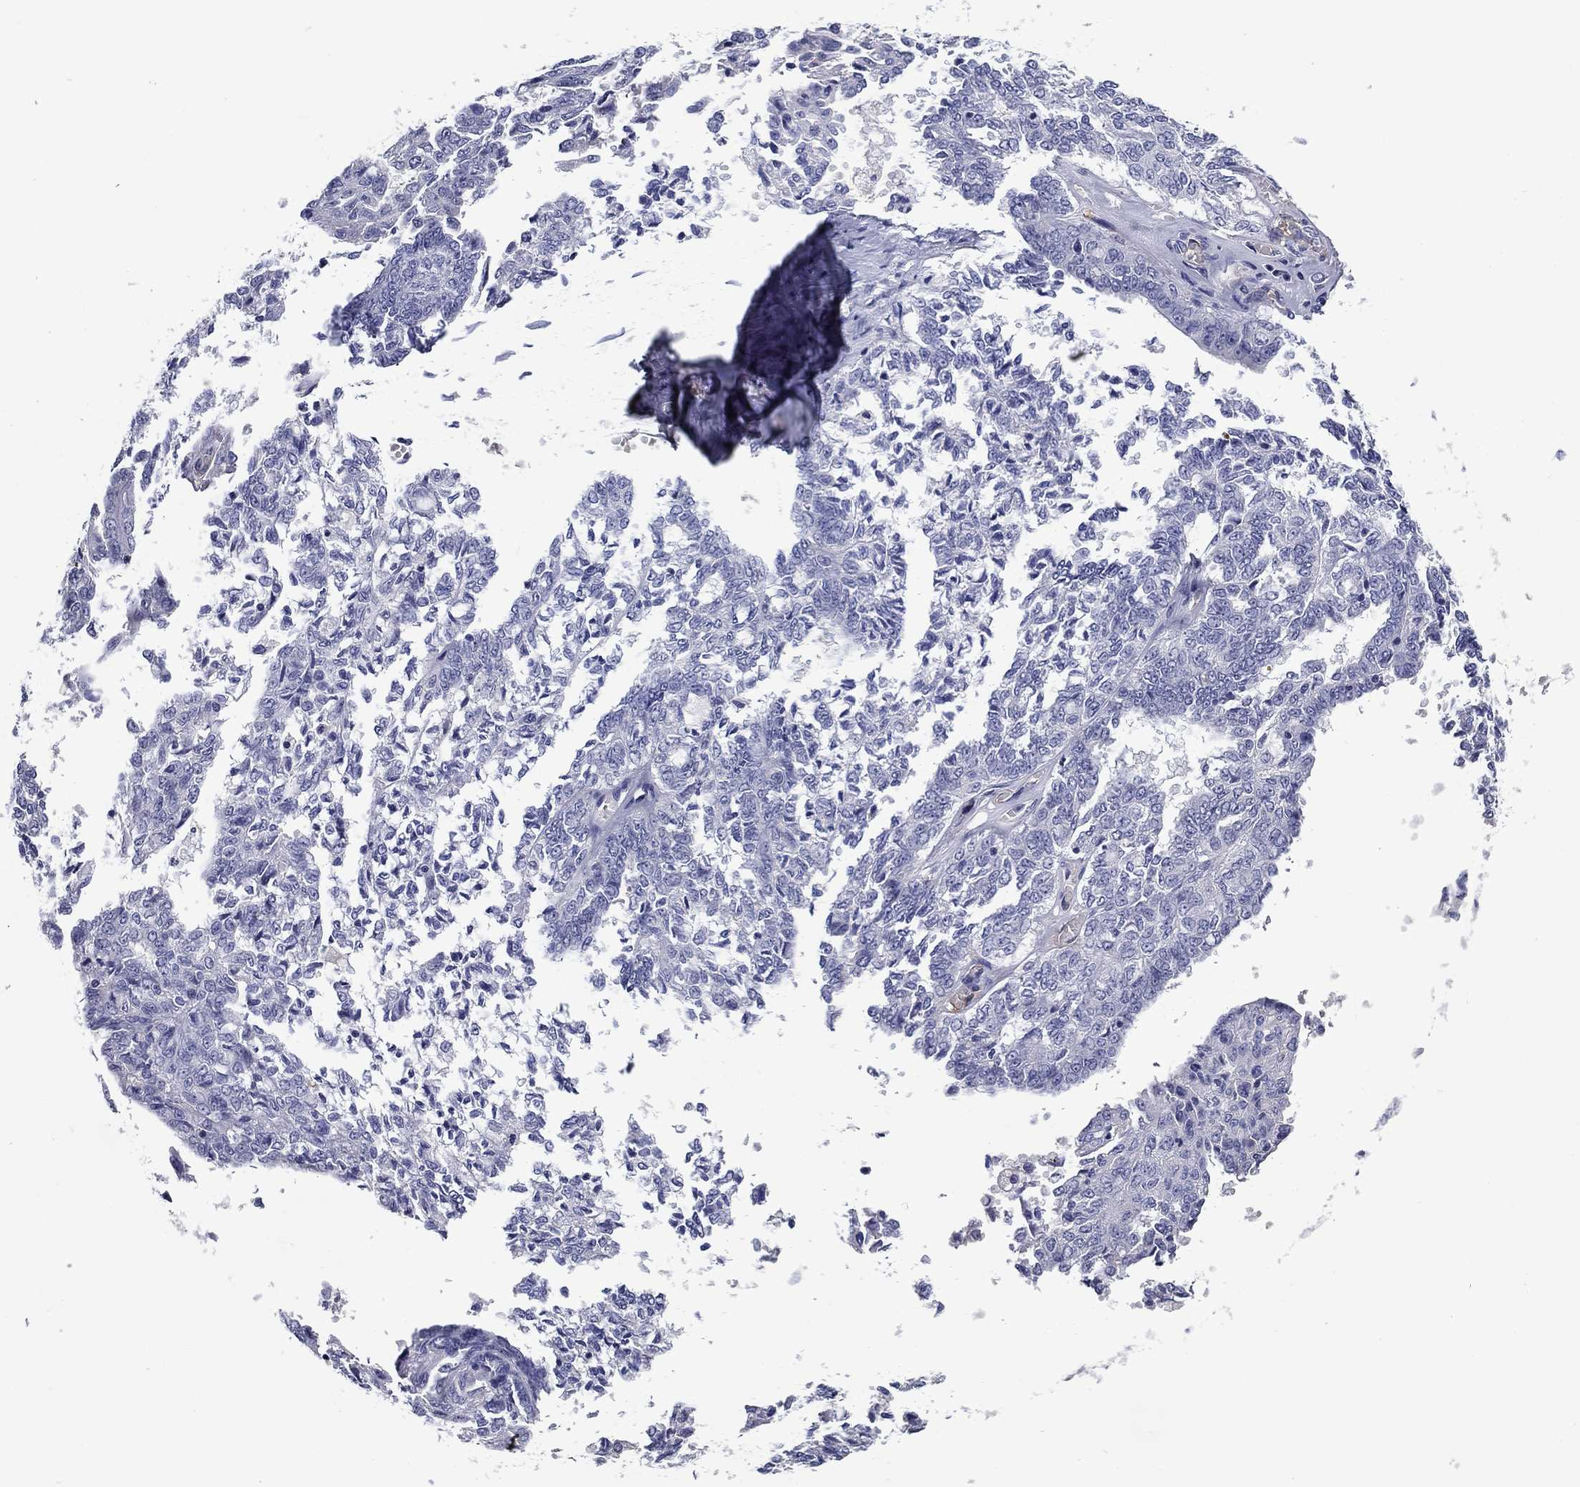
{"staining": {"intensity": "negative", "quantity": "none", "location": "none"}, "tissue": "ovarian cancer", "cell_type": "Tumor cells", "image_type": "cancer", "snomed": [{"axis": "morphology", "description": "Cystadenocarcinoma, serous, NOS"}, {"axis": "topography", "description": "Ovary"}], "caption": "Tumor cells are negative for brown protein staining in serous cystadenocarcinoma (ovarian). (Stains: DAB (3,3'-diaminobenzidine) immunohistochemistry (IHC) with hematoxylin counter stain, Microscopy: brightfield microscopy at high magnification).", "gene": "CNDP1", "patient": {"sex": "female", "age": 71}}